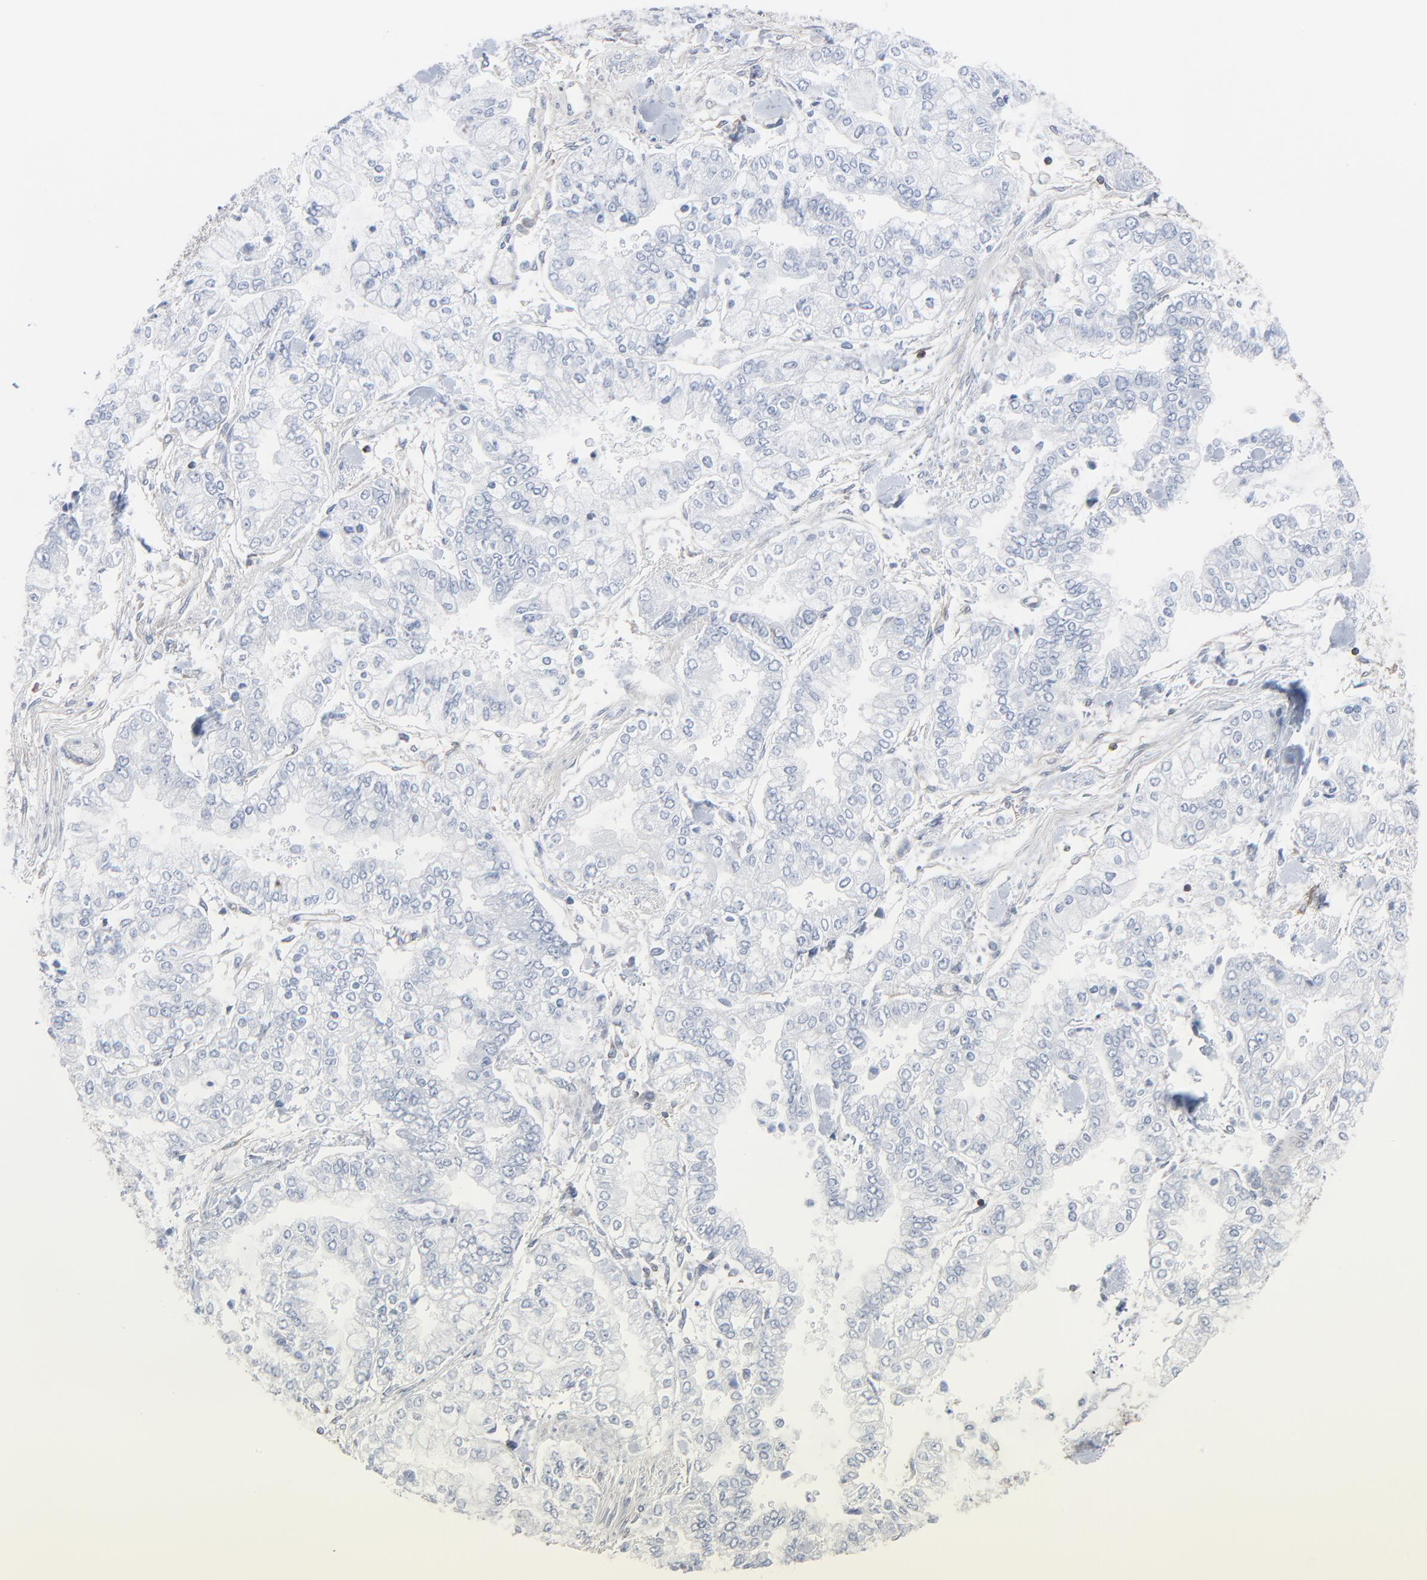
{"staining": {"intensity": "negative", "quantity": "none", "location": "none"}, "tissue": "stomach cancer", "cell_type": "Tumor cells", "image_type": "cancer", "snomed": [{"axis": "morphology", "description": "Normal tissue, NOS"}, {"axis": "morphology", "description": "Adenocarcinoma, NOS"}, {"axis": "topography", "description": "Stomach, upper"}, {"axis": "topography", "description": "Stomach"}], "caption": "IHC of human stomach cancer displays no staining in tumor cells. The staining is performed using DAB (3,3'-diaminobenzidine) brown chromogen with nuclei counter-stained in using hematoxylin.", "gene": "OPTN", "patient": {"sex": "male", "age": 76}}